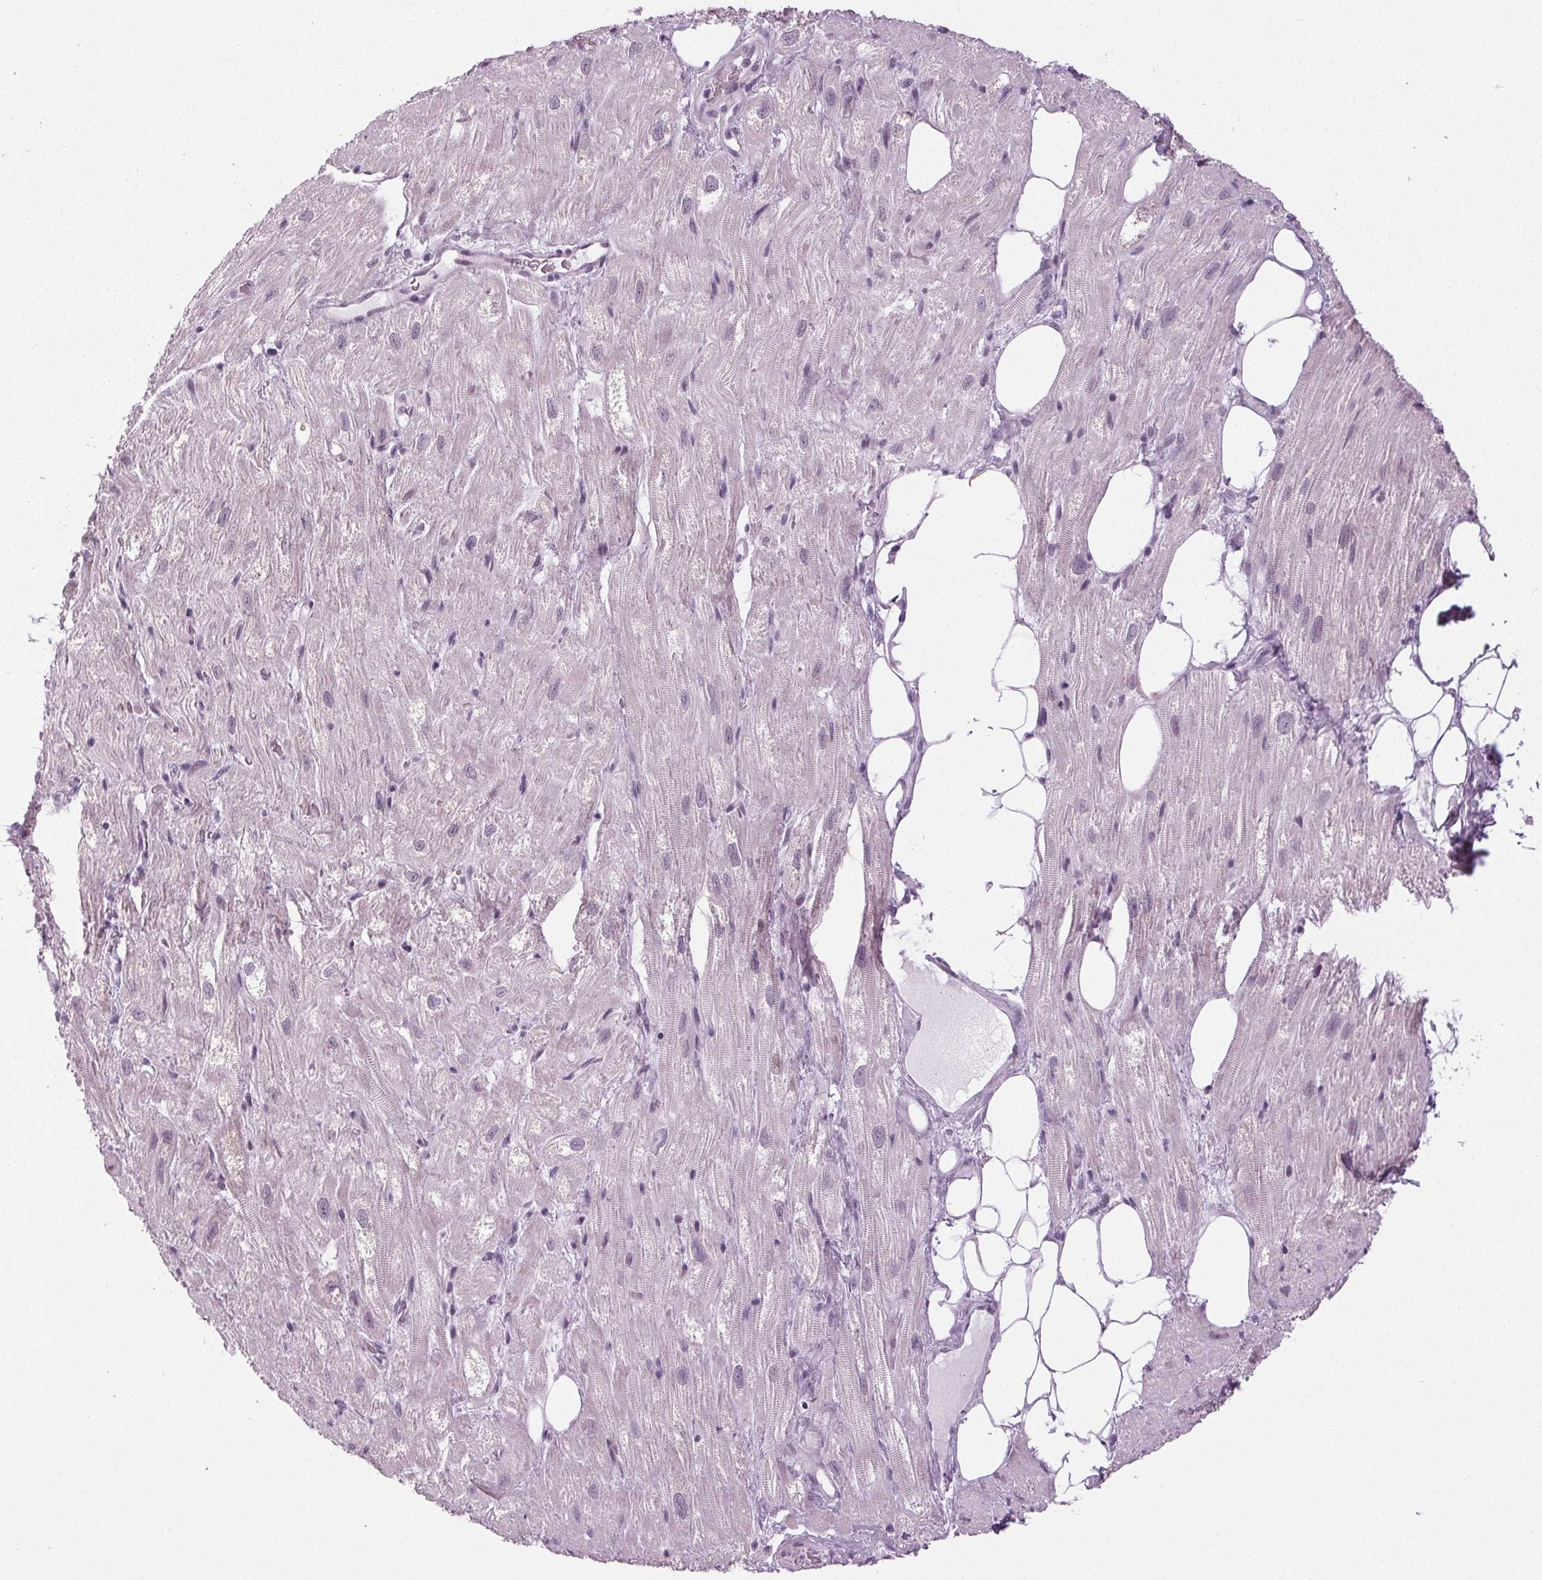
{"staining": {"intensity": "negative", "quantity": "none", "location": "none"}, "tissue": "heart muscle", "cell_type": "Cardiomyocytes", "image_type": "normal", "snomed": [{"axis": "morphology", "description": "Normal tissue, NOS"}, {"axis": "topography", "description": "Heart"}], "caption": "Micrograph shows no protein staining in cardiomyocytes of benign heart muscle. (DAB immunohistochemistry with hematoxylin counter stain).", "gene": "IGF2BP1", "patient": {"sex": "female", "age": 69}}